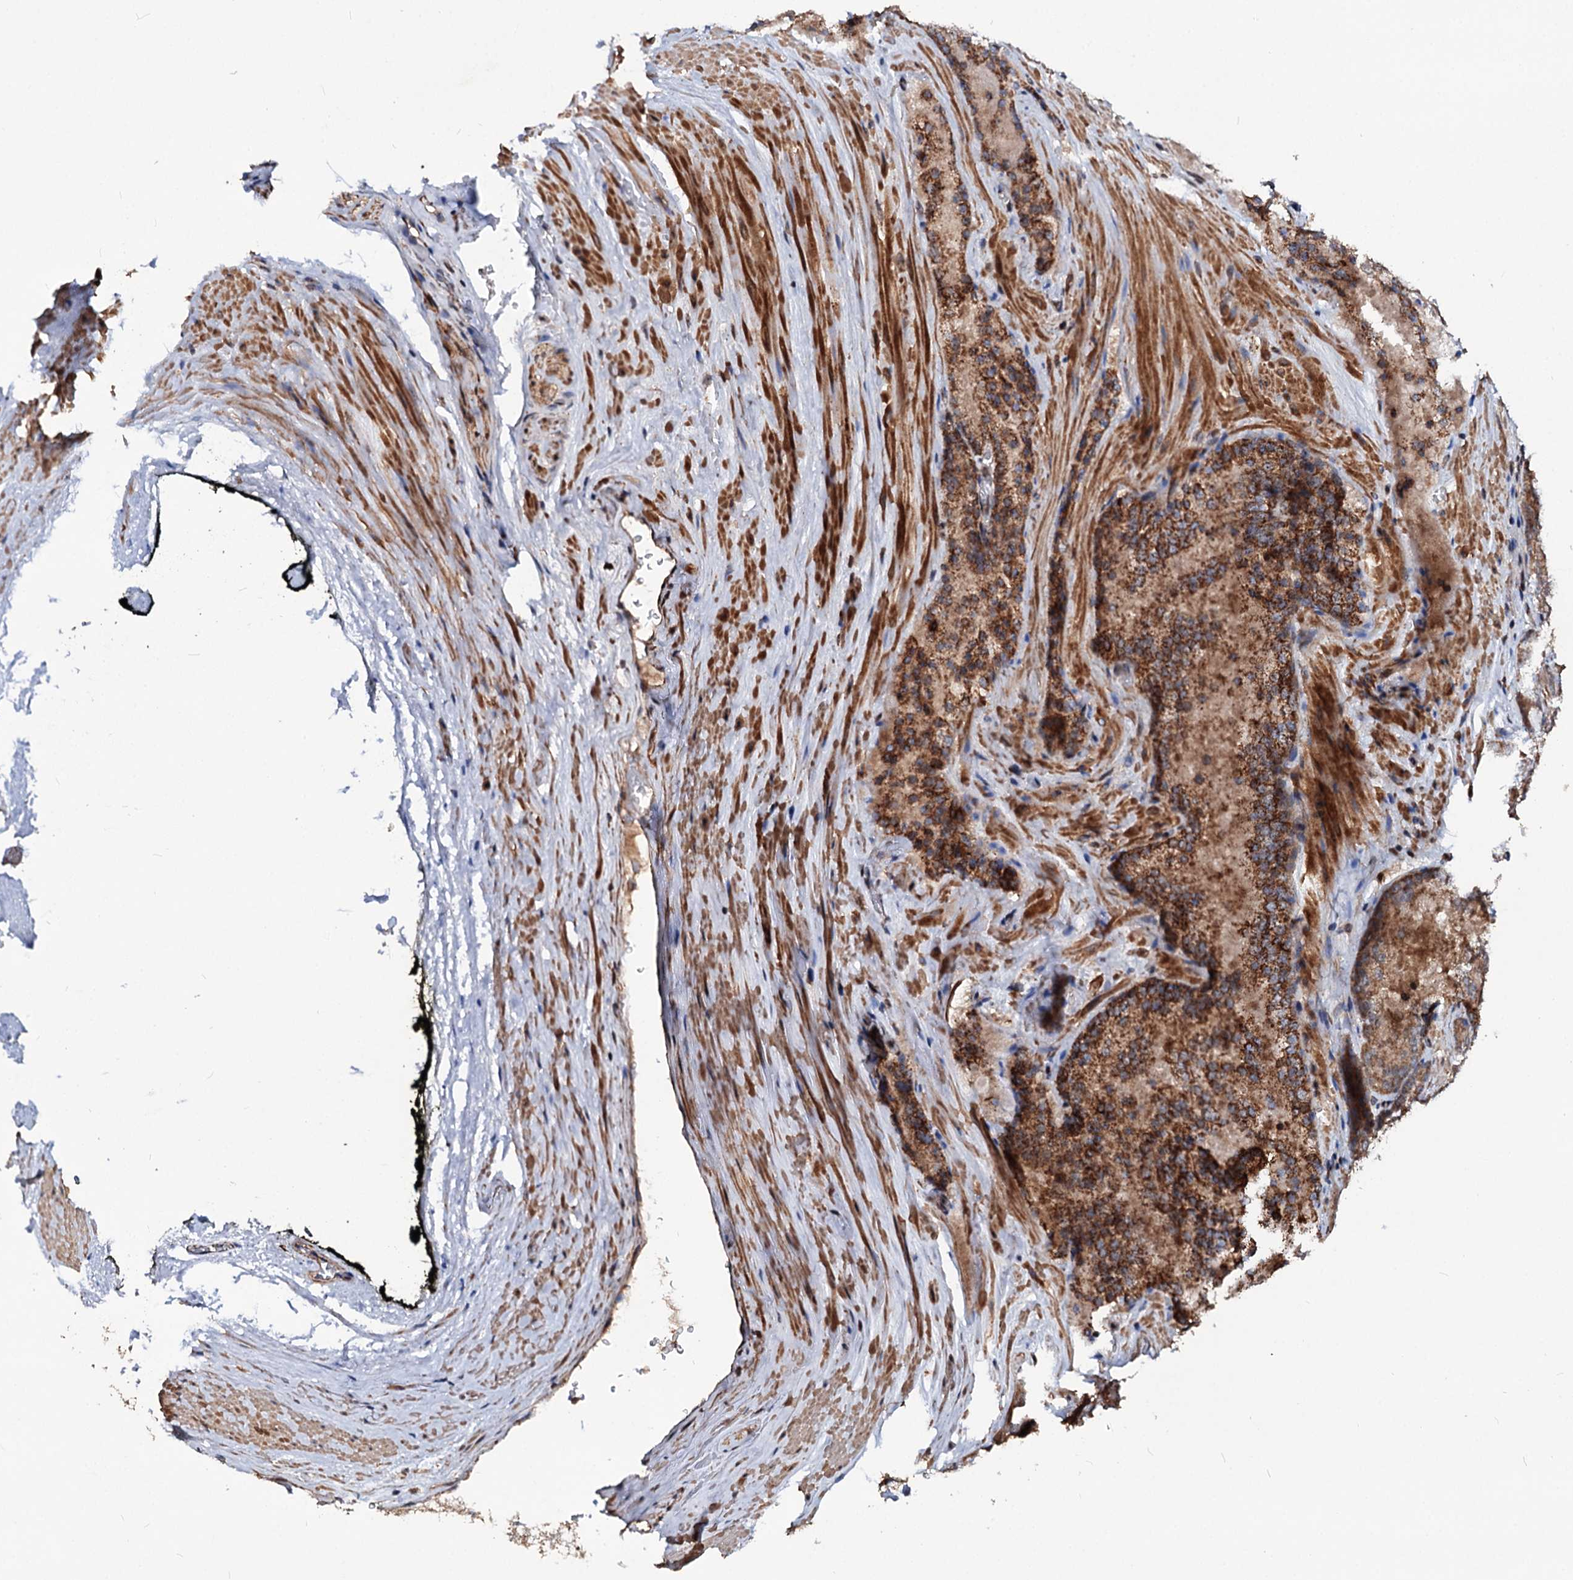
{"staining": {"intensity": "strong", "quantity": ">75%", "location": "cytoplasmic/membranous"}, "tissue": "prostate cancer", "cell_type": "Tumor cells", "image_type": "cancer", "snomed": [{"axis": "morphology", "description": "Adenocarcinoma, Low grade"}, {"axis": "topography", "description": "Prostate"}], "caption": "Immunohistochemical staining of human prostate cancer displays strong cytoplasmic/membranous protein staining in approximately >75% of tumor cells.", "gene": "CEP76", "patient": {"sex": "male", "age": 74}}